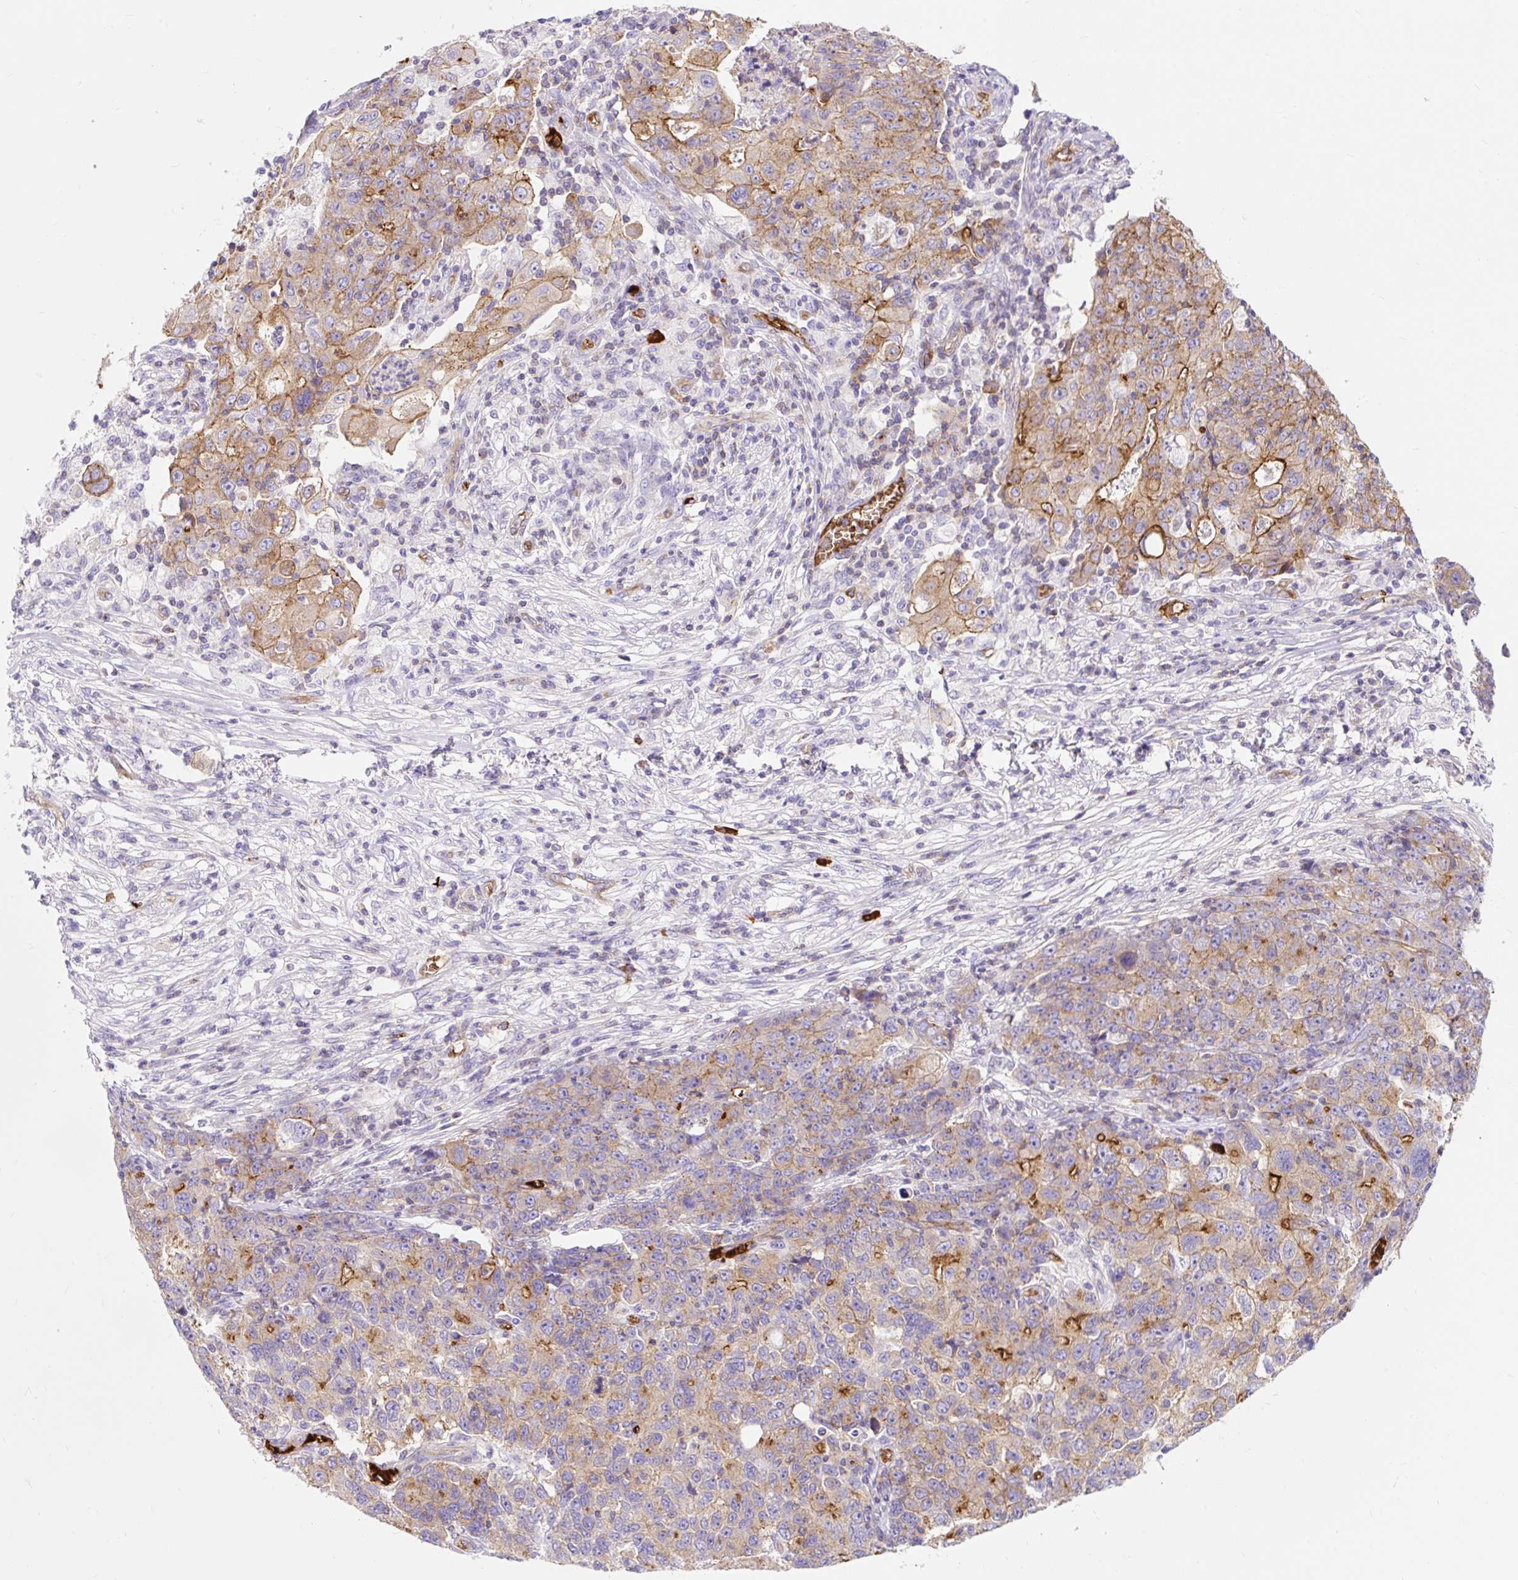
{"staining": {"intensity": "moderate", "quantity": "25%-75%", "location": "cytoplasmic/membranous"}, "tissue": "ovarian cancer", "cell_type": "Tumor cells", "image_type": "cancer", "snomed": [{"axis": "morphology", "description": "Carcinoma, endometroid"}, {"axis": "topography", "description": "Ovary"}], "caption": "Immunohistochemical staining of human ovarian cancer demonstrates medium levels of moderate cytoplasmic/membranous positivity in approximately 25%-75% of tumor cells.", "gene": "HIP1R", "patient": {"sex": "female", "age": 42}}